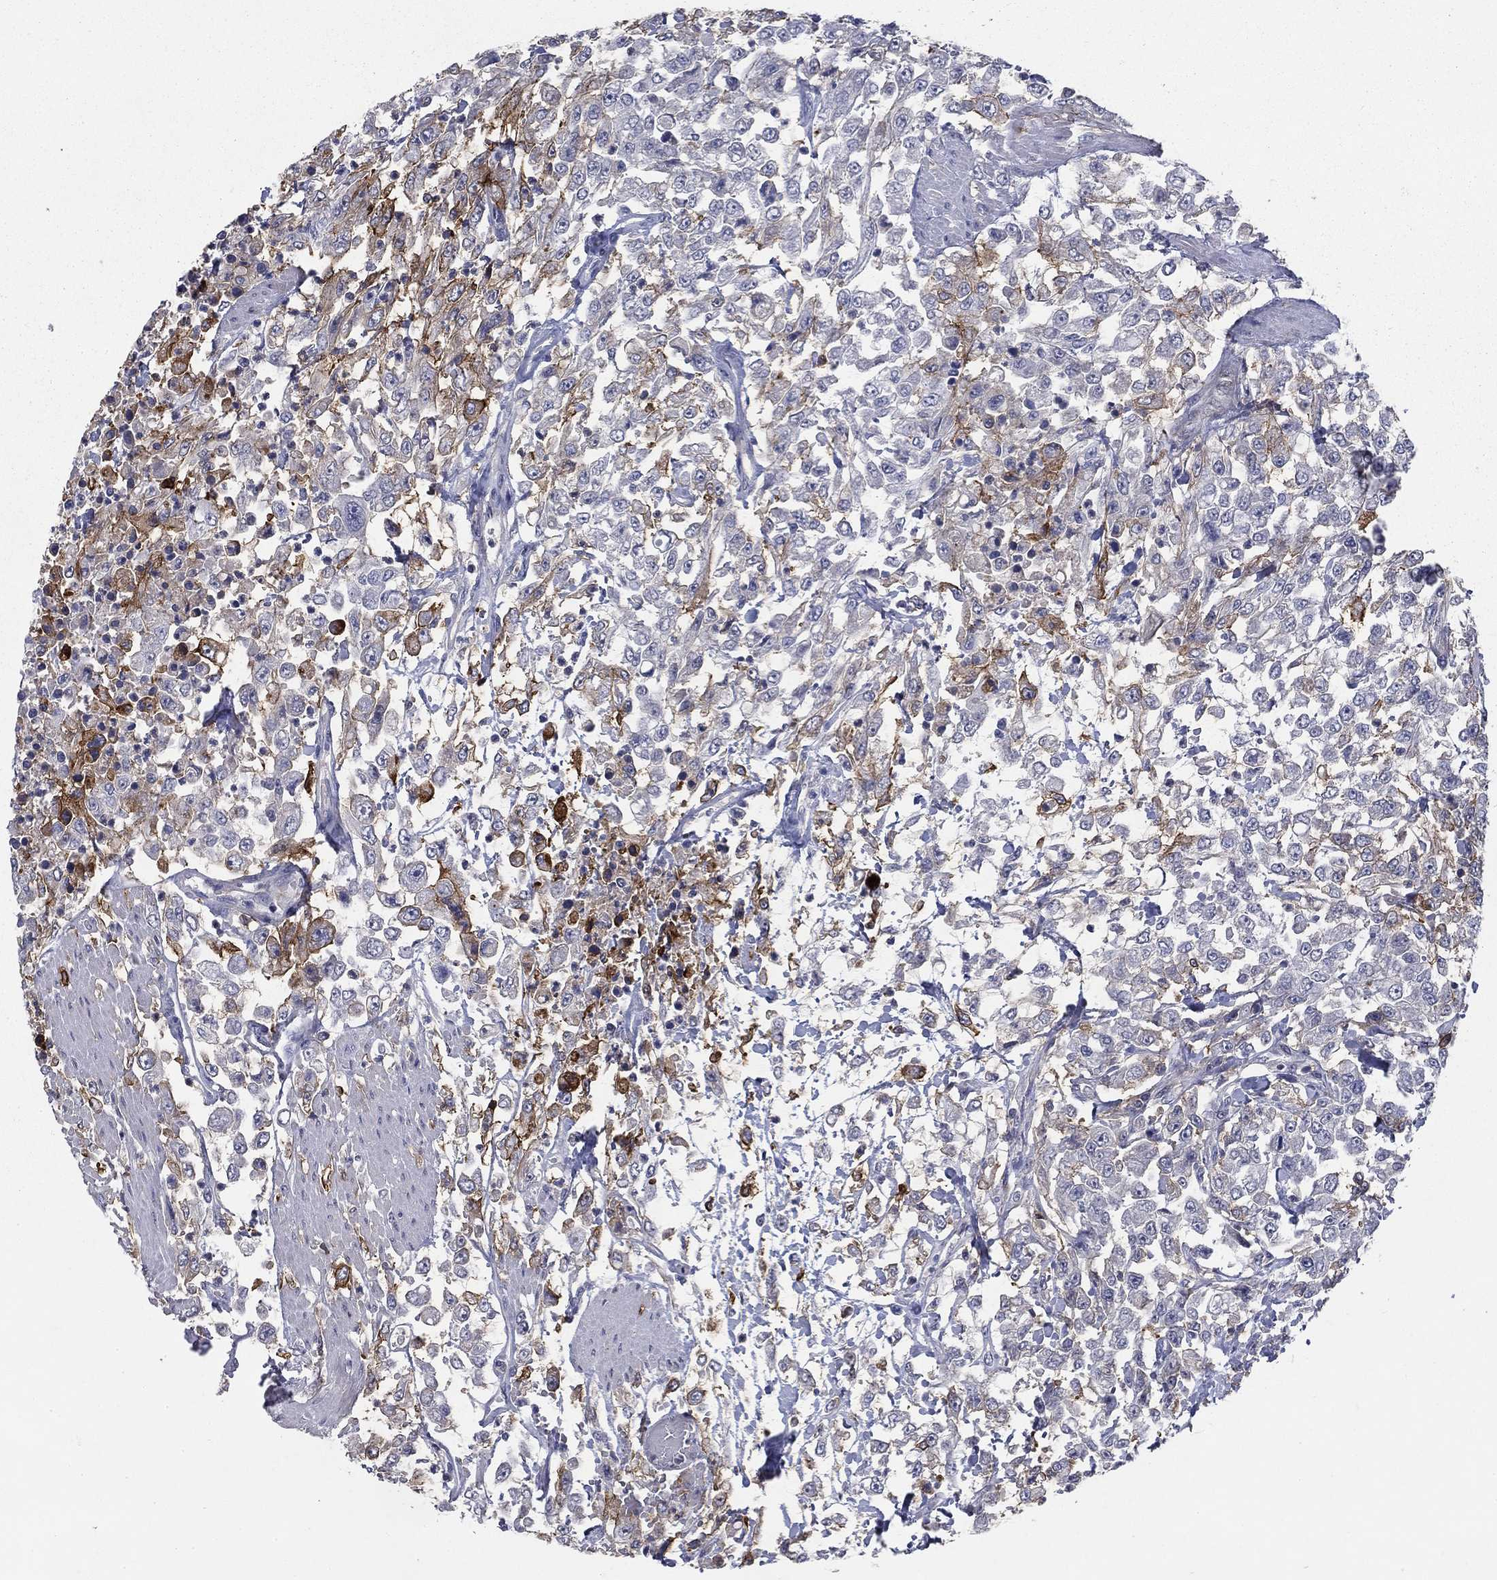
{"staining": {"intensity": "weak", "quantity": "<25%", "location": "cytoplasmic/membranous"}, "tissue": "urothelial cancer", "cell_type": "Tumor cells", "image_type": "cancer", "snomed": [{"axis": "morphology", "description": "Urothelial carcinoma, High grade"}, {"axis": "topography", "description": "Urinary bladder"}], "caption": "An immunohistochemistry image of urothelial cancer is shown. There is no staining in tumor cells of urothelial cancer.", "gene": "CD274", "patient": {"sex": "male", "age": 46}}